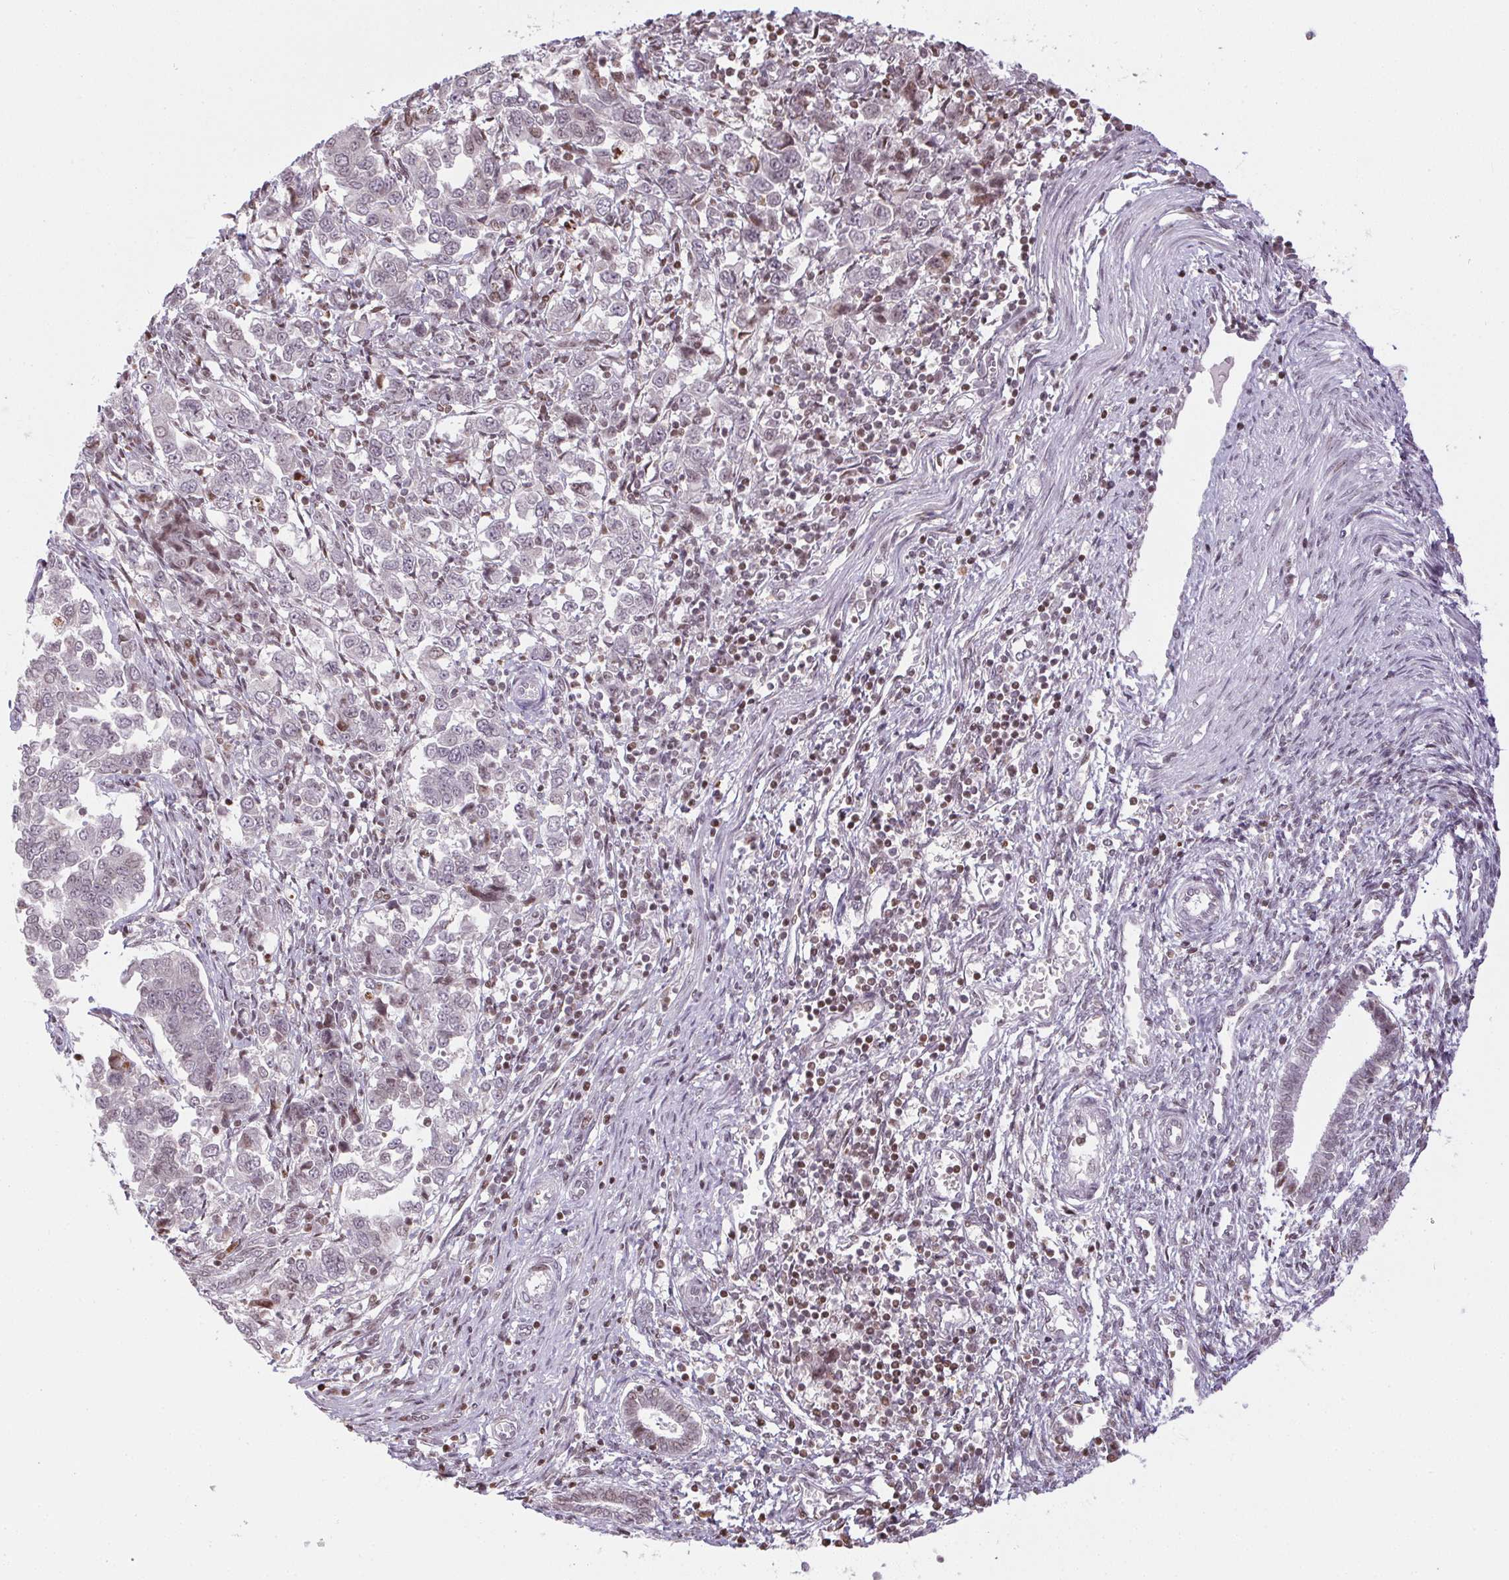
{"staining": {"intensity": "weak", "quantity": "<25%", "location": "nuclear"}, "tissue": "endometrial cancer", "cell_type": "Tumor cells", "image_type": "cancer", "snomed": [{"axis": "morphology", "description": "Adenocarcinoma, NOS"}, {"axis": "topography", "description": "Endometrium"}], "caption": "This photomicrograph is of endometrial adenocarcinoma stained with immunohistochemistry to label a protein in brown with the nuclei are counter-stained blue. There is no positivity in tumor cells.", "gene": "RNF181", "patient": {"sex": "female", "age": 43}}